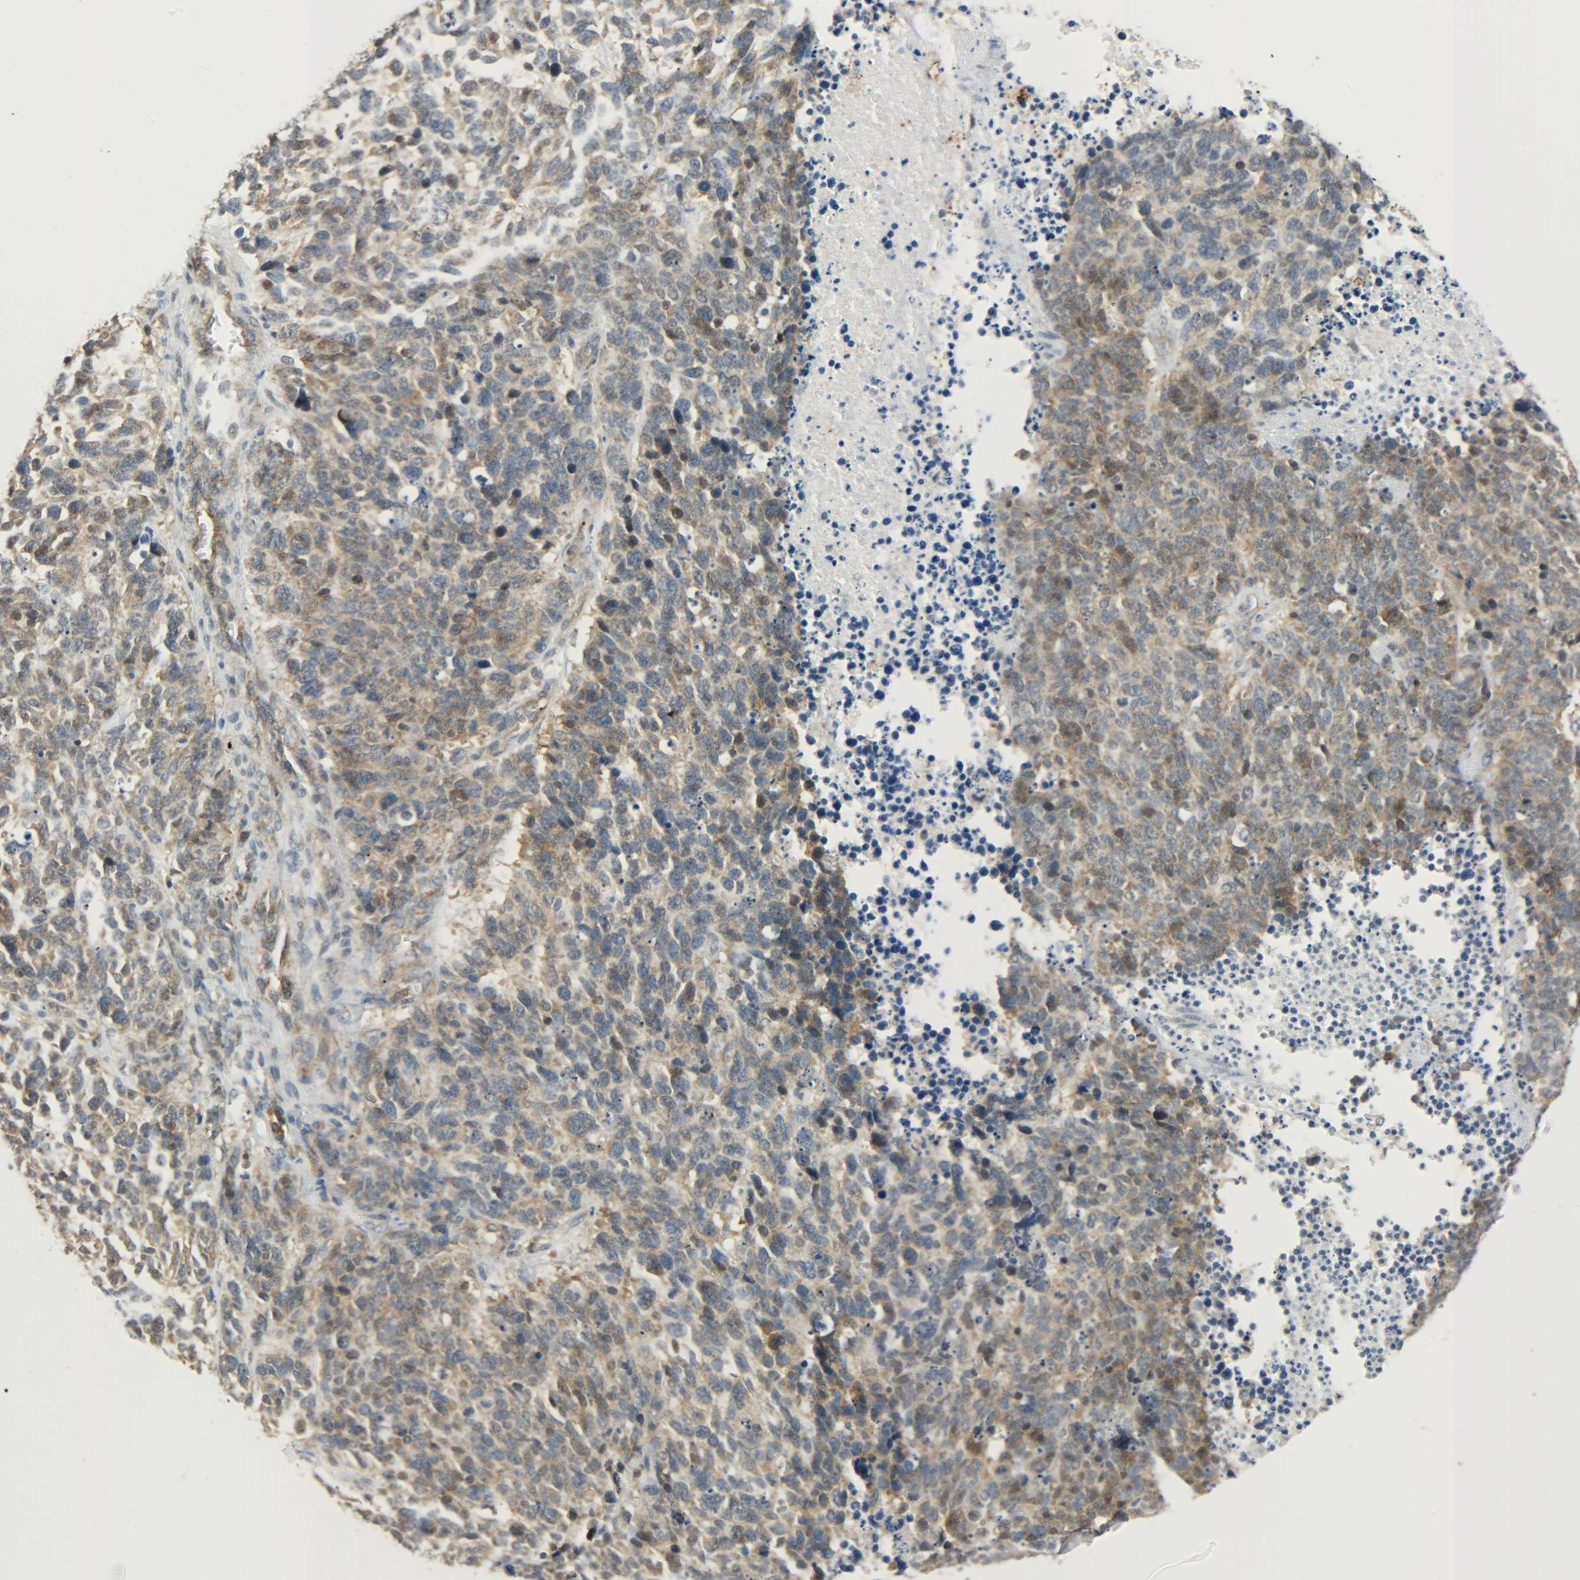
{"staining": {"intensity": "moderate", "quantity": ">75%", "location": "cytoplasmic/membranous,nuclear"}, "tissue": "lung cancer", "cell_type": "Tumor cells", "image_type": "cancer", "snomed": [{"axis": "morphology", "description": "Neoplasm, malignant, NOS"}, {"axis": "topography", "description": "Lung"}], "caption": "Lung cancer (malignant neoplasm) stained with immunohistochemistry (IHC) shows moderate cytoplasmic/membranous and nuclear staining in about >75% of tumor cells.", "gene": "GIT2", "patient": {"sex": "female", "age": 58}}